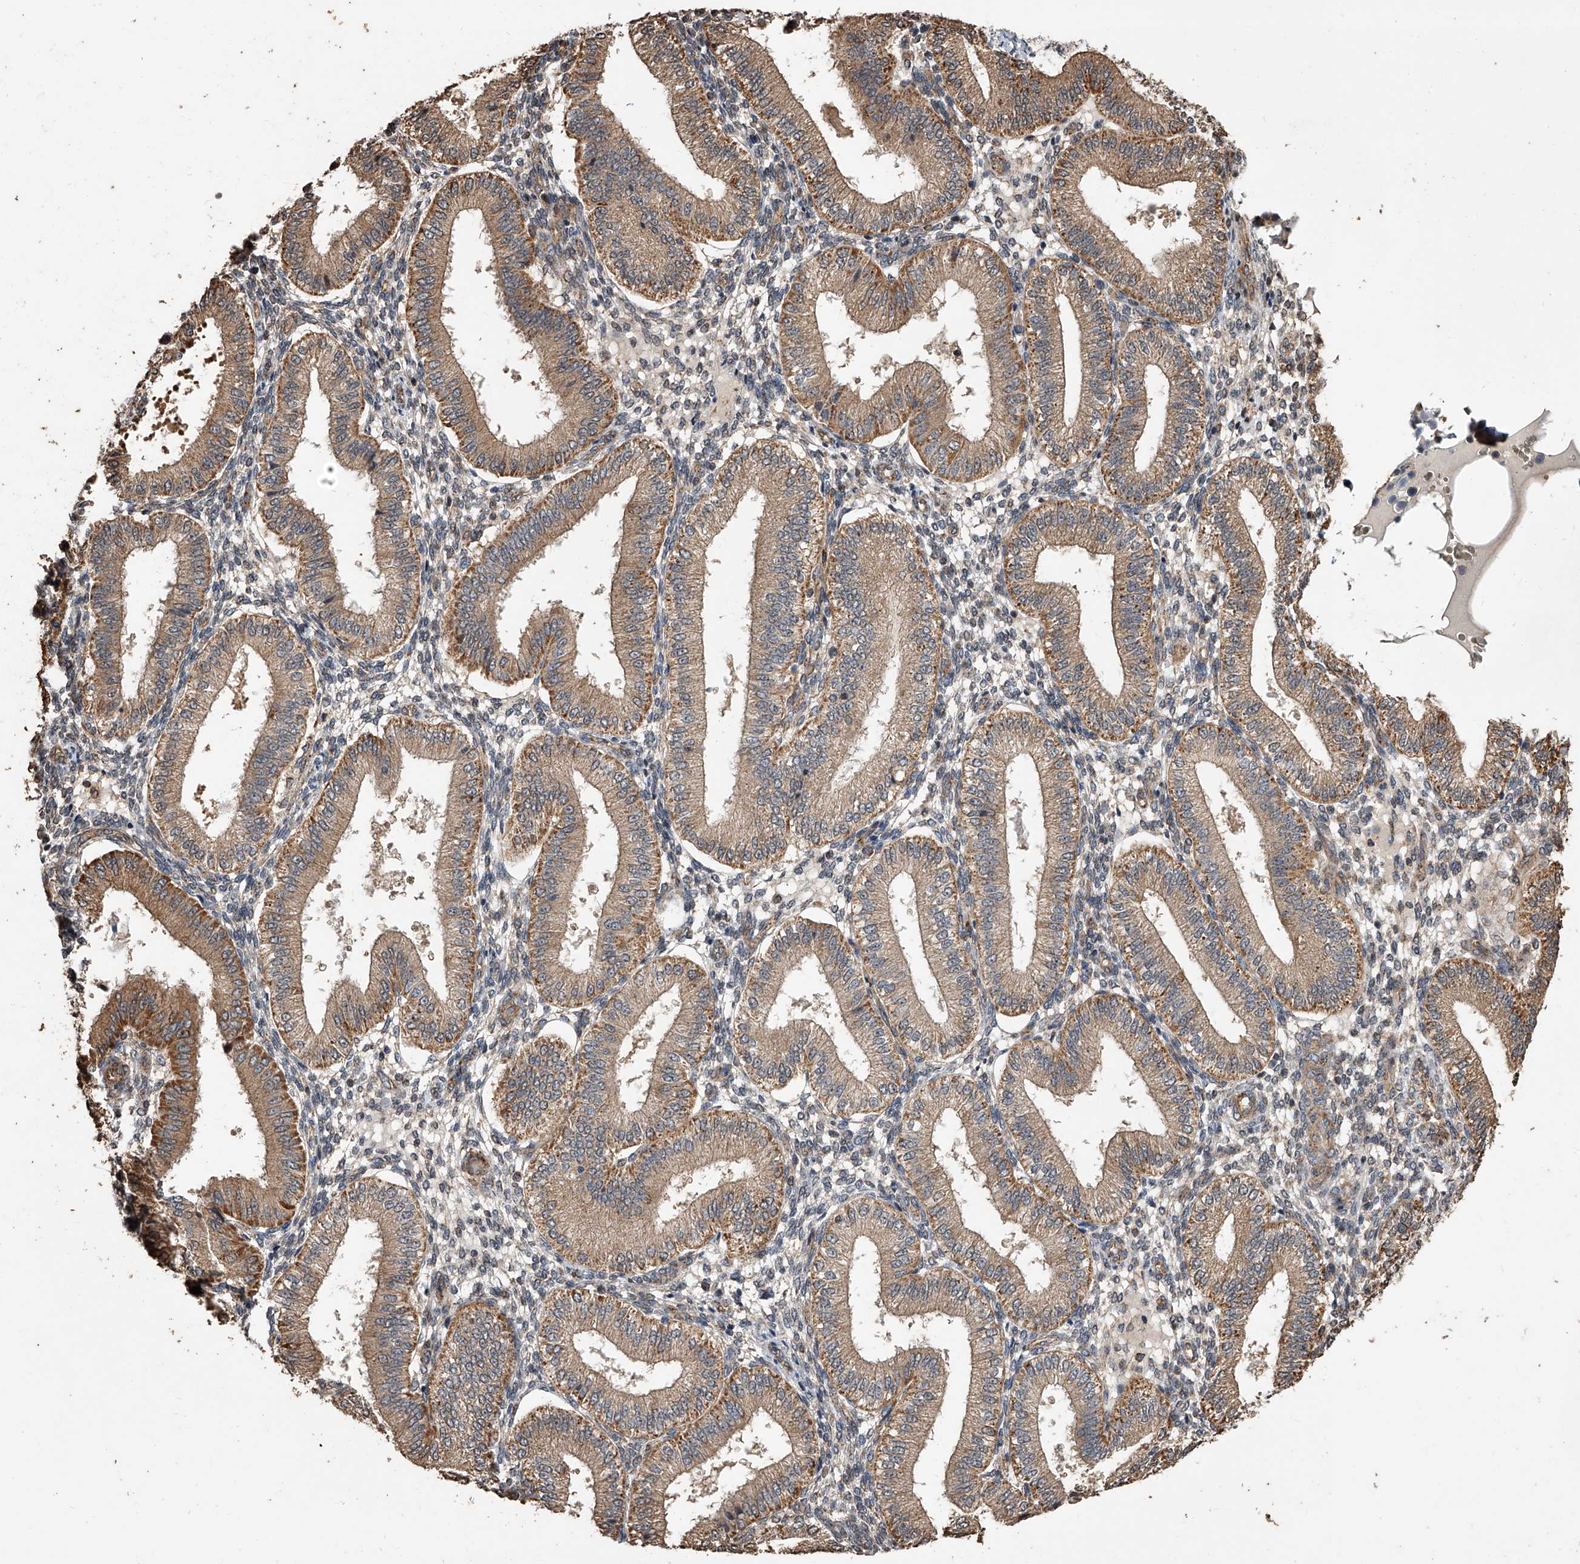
{"staining": {"intensity": "moderate", "quantity": "25%-75%", "location": "cytoplasmic/membranous"}, "tissue": "endometrium", "cell_type": "Cells in endometrial stroma", "image_type": "normal", "snomed": [{"axis": "morphology", "description": "Normal tissue, NOS"}, {"axis": "topography", "description": "Endometrium"}], "caption": "Endometrium was stained to show a protein in brown. There is medium levels of moderate cytoplasmic/membranous staining in about 25%-75% of cells in endometrial stroma. The protein of interest is shown in brown color, while the nuclei are stained blue.", "gene": "LTV1", "patient": {"sex": "female", "age": 39}}